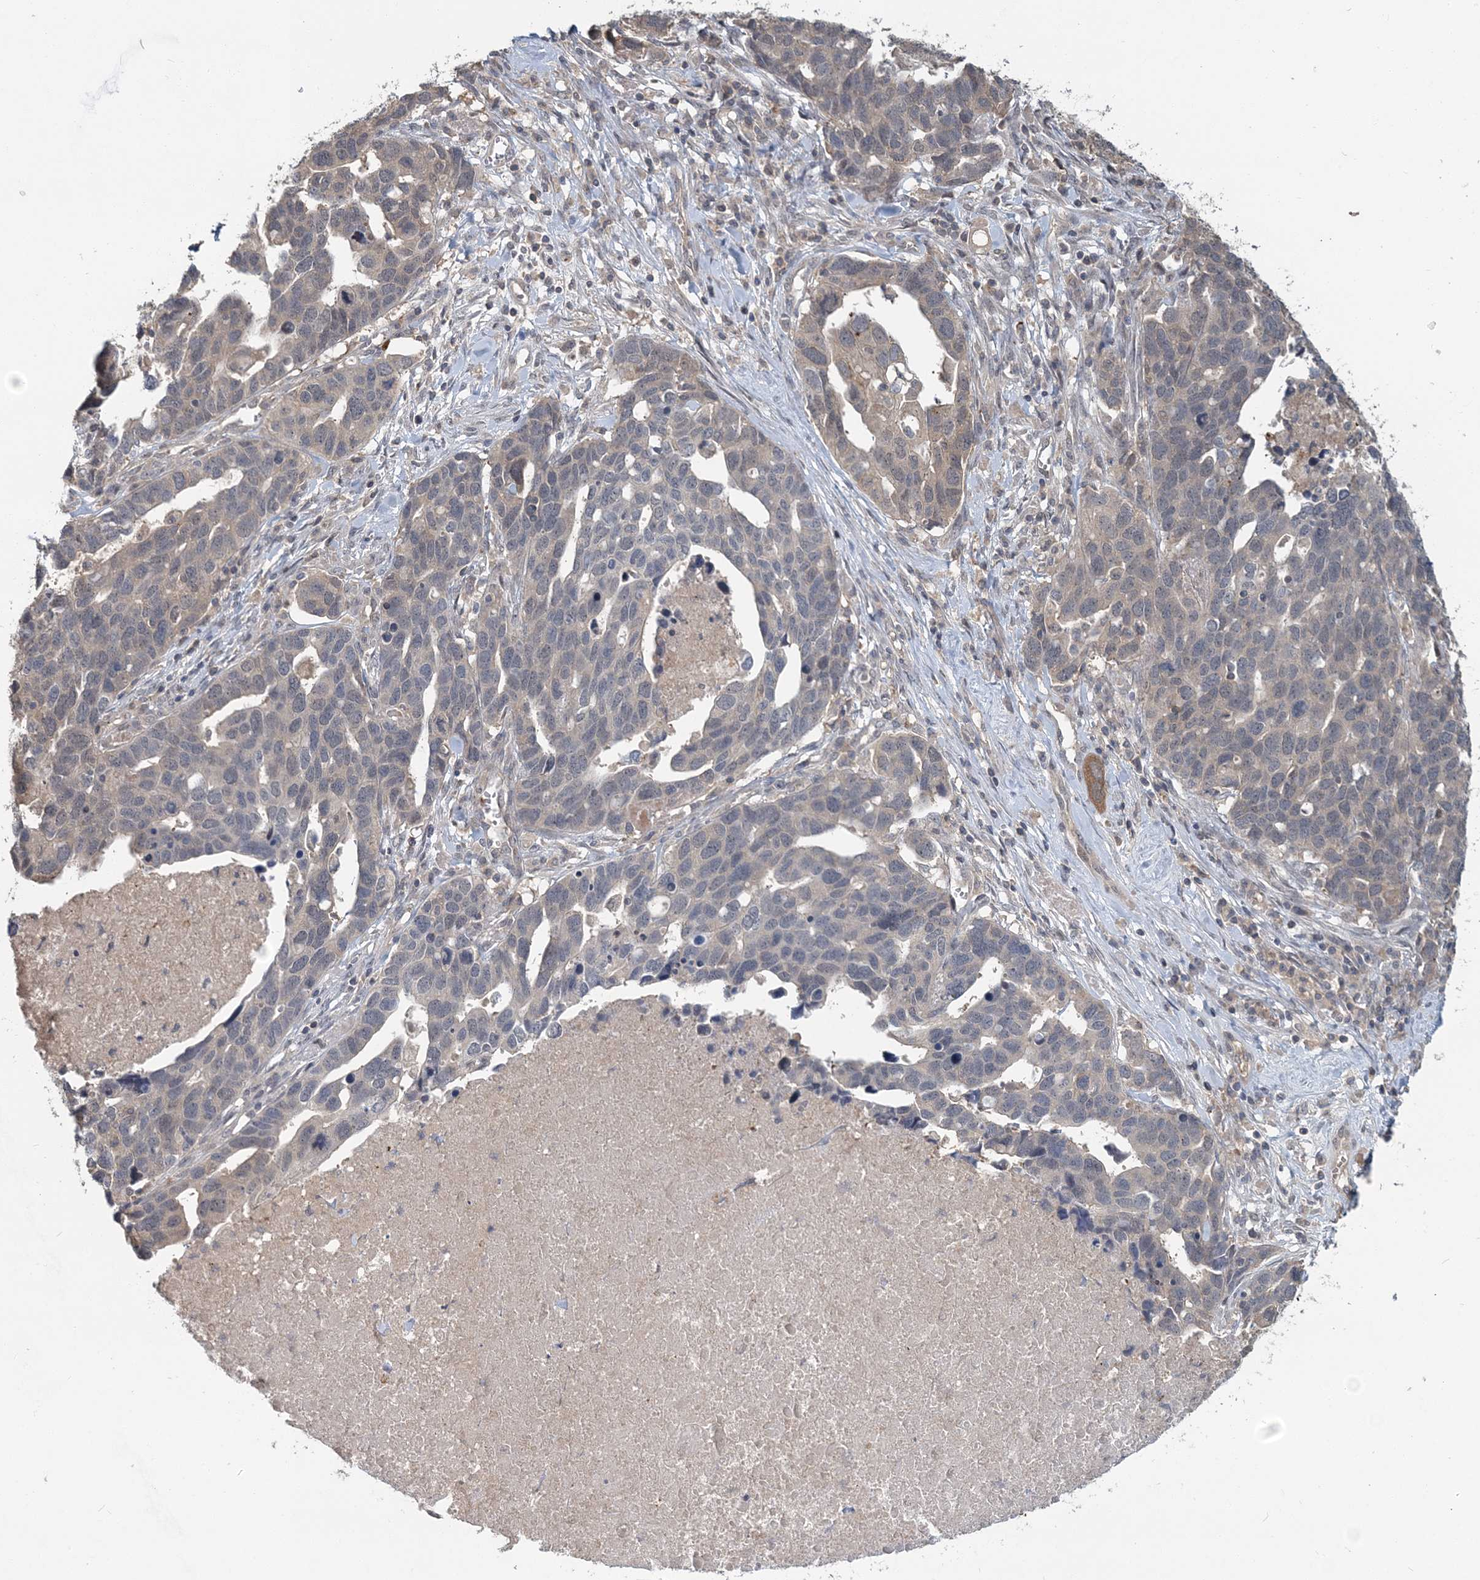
{"staining": {"intensity": "weak", "quantity": "<25%", "location": "cytoplasmic/membranous"}, "tissue": "ovarian cancer", "cell_type": "Tumor cells", "image_type": "cancer", "snomed": [{"axis": "morphology", "description": "Cystadenocarcinoma, serous, NOS"}, {"axis": "topography", "description": "Ovary"}], "caption": "The immunohistochemistry histopathology image has no significant staining in tumor cells of serous cystadenocarcinoma (ovarian) tissue.", "gene": "RNF25", "patient": {"sex": "female", "age": 54}}